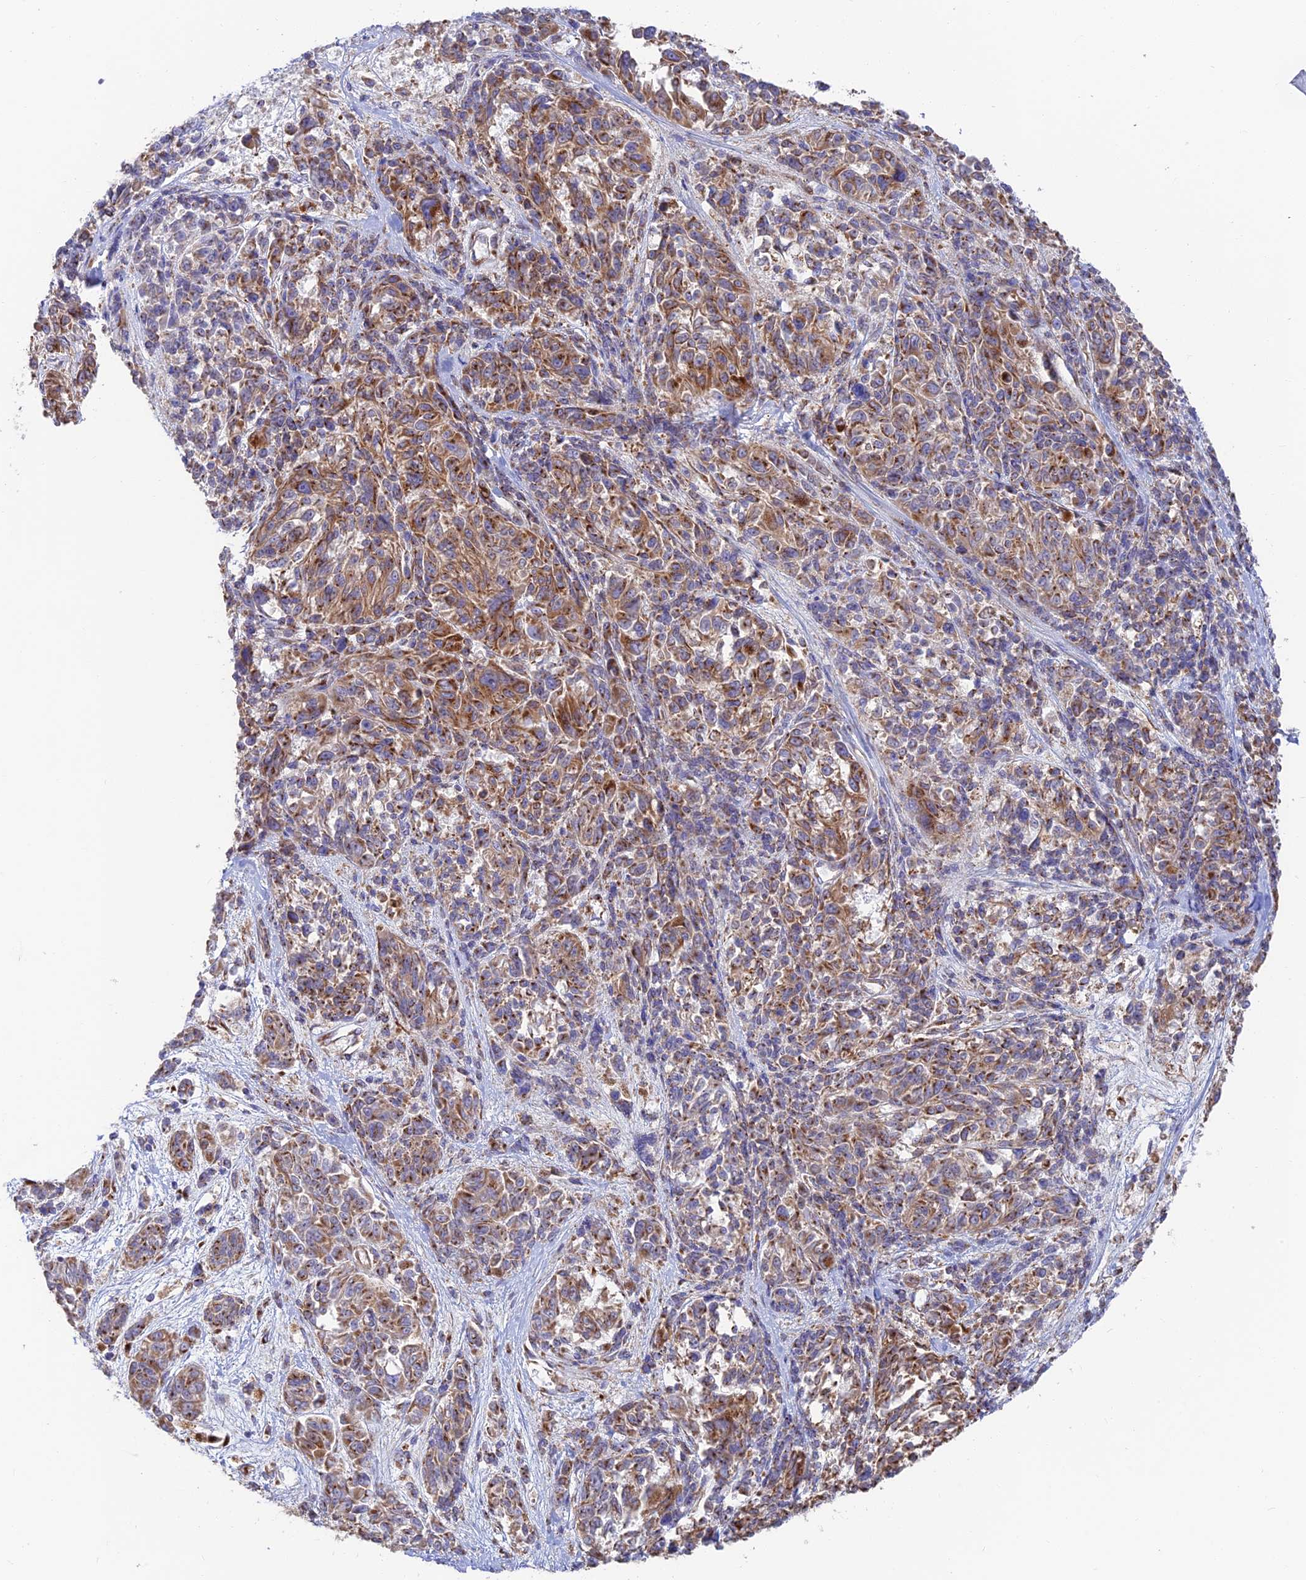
{"staining": {"intensity": "strong", "quantity": ">75%", "location": "cytoplasmic/membranous"}, "tissue": "melanoma", "cell_type": "Tumor cells", "image_type": "cancer", "snomed": [{"axis": "morphology", "description": "Malignant melanoma, NOS"}, {"axis": "topography", "description": "Skin"}], "caption": "Protein staining by IHC shows strong cytoplasmic/membranous expression in approximately >75% of tumor cells in malignant melanoma.", "gene": "GOLGA3", "patient": {"sex": "male", "age": 53}}